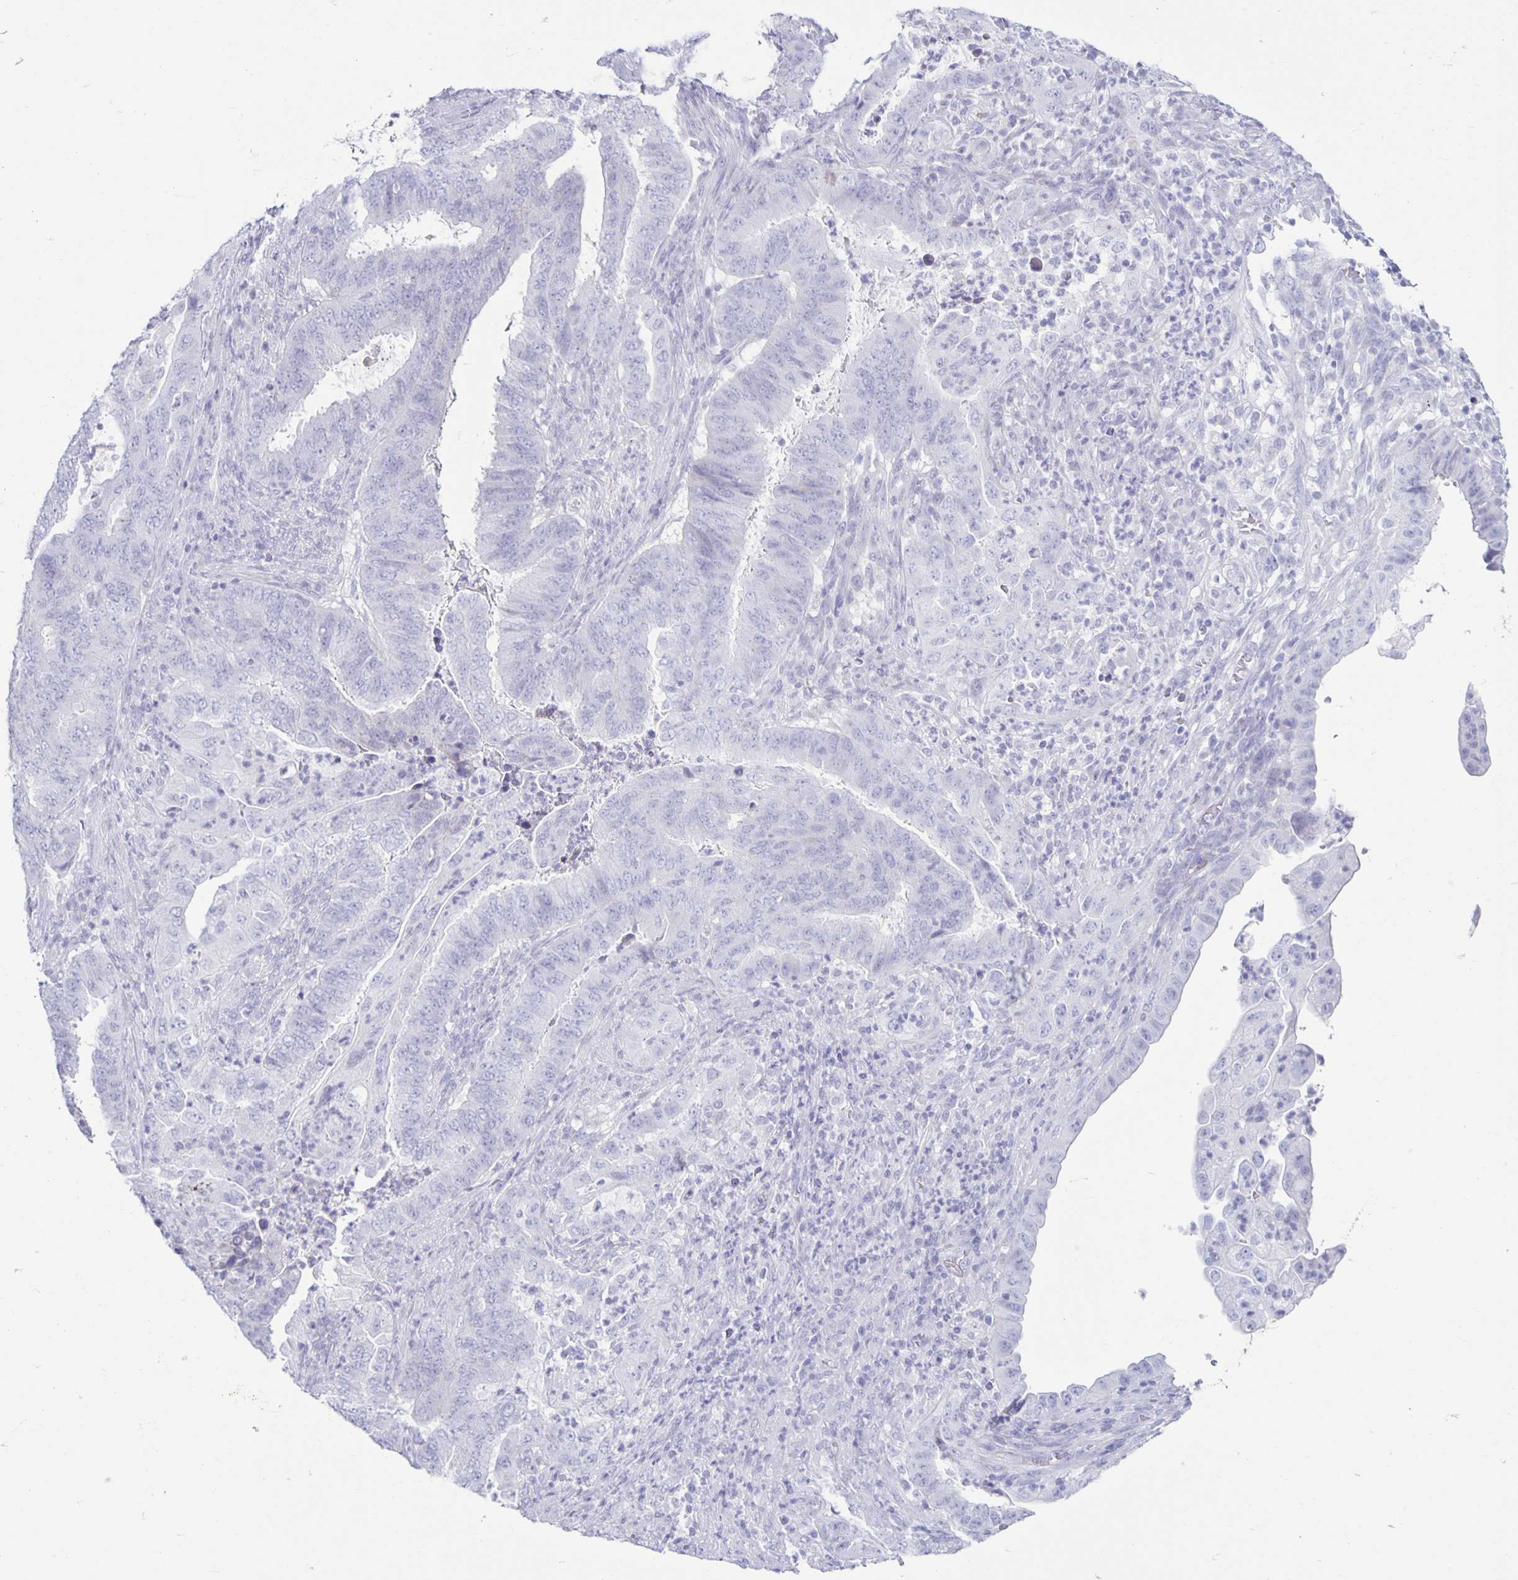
{"staining": {"intensity": "negative", "quantity": "none", "location": "none"}, "tissue": "endometrial cancer", "cell_type": "Tumor cells", "image_type": "cancer", "snomed": [{"axis": "morphology", "description": "Adenocarcinoma, NOS"}, {"axis": "topography", "description": "Endometrium"}], "caption": "High magnification brightfield microscopy of adenocarcinoma (endometrial) stained with DAB (3,3'-diaminobenzidine) (brown) and counterstained with hematoxylin (blue): tumor cells show no significant staining.", "gene": "CT45A5", "patient": {"sex": "female", "age": 51}}